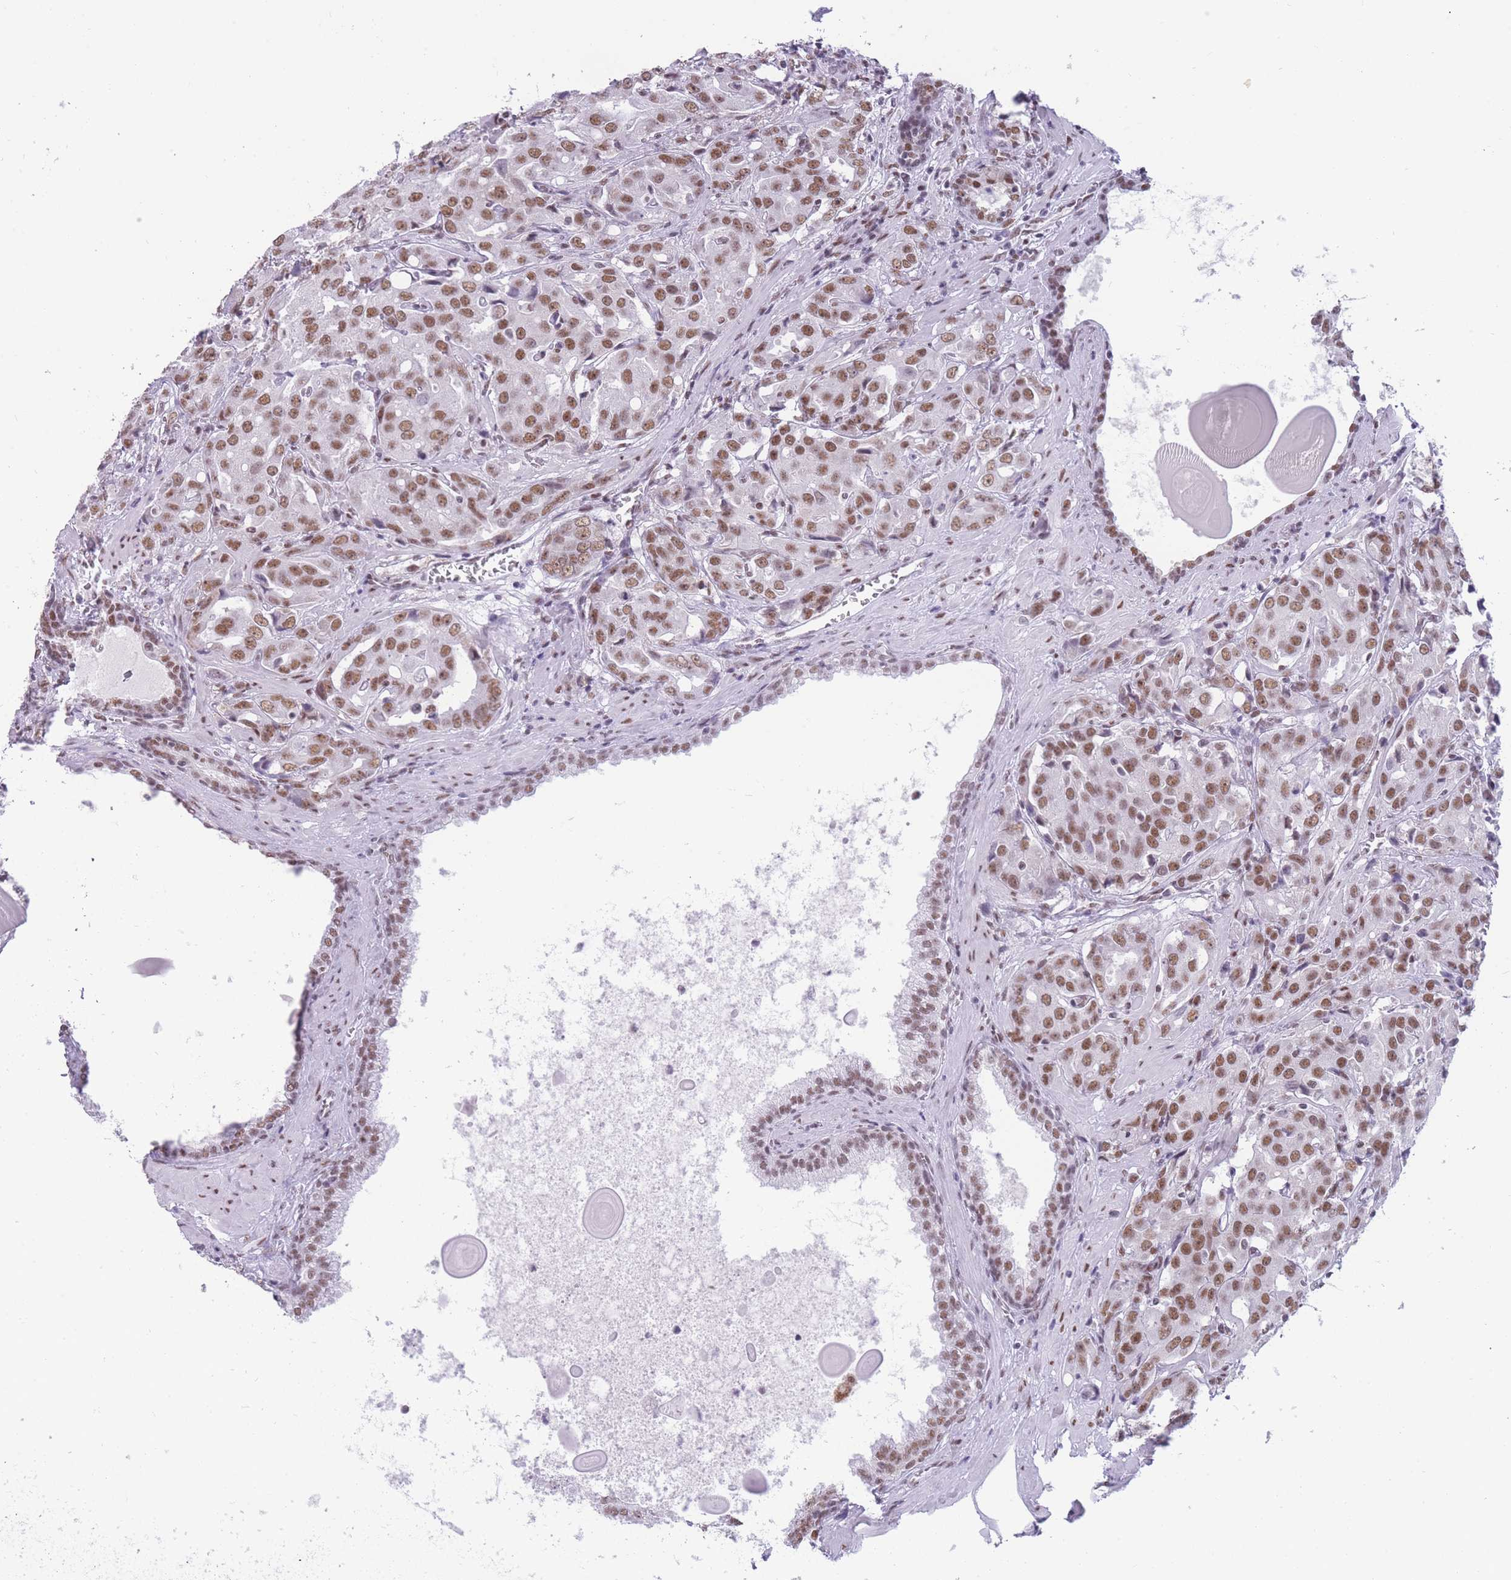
{"staining": {"intensity": "moderate", "quantity": ">75%", "location": "nuclear"}, "tissue": "prostate cancer", "cell_type": "Tumor cells", "image_type": "cancer", "snomed": [{"axis": "morphology", "description": "Adenocarcinoma, High grade"}, {"axis": "topography", "description": "Prostate"}], "caption": "Immunohistochemical staining of adenocarcinoma (high-grade) (prostate) displays medium levels of moderate nuclear protein staining in approximately >75% of tumor cells.", "gene": "HNRNPUL1", "patient": {"sex": "male", "age": 68}}